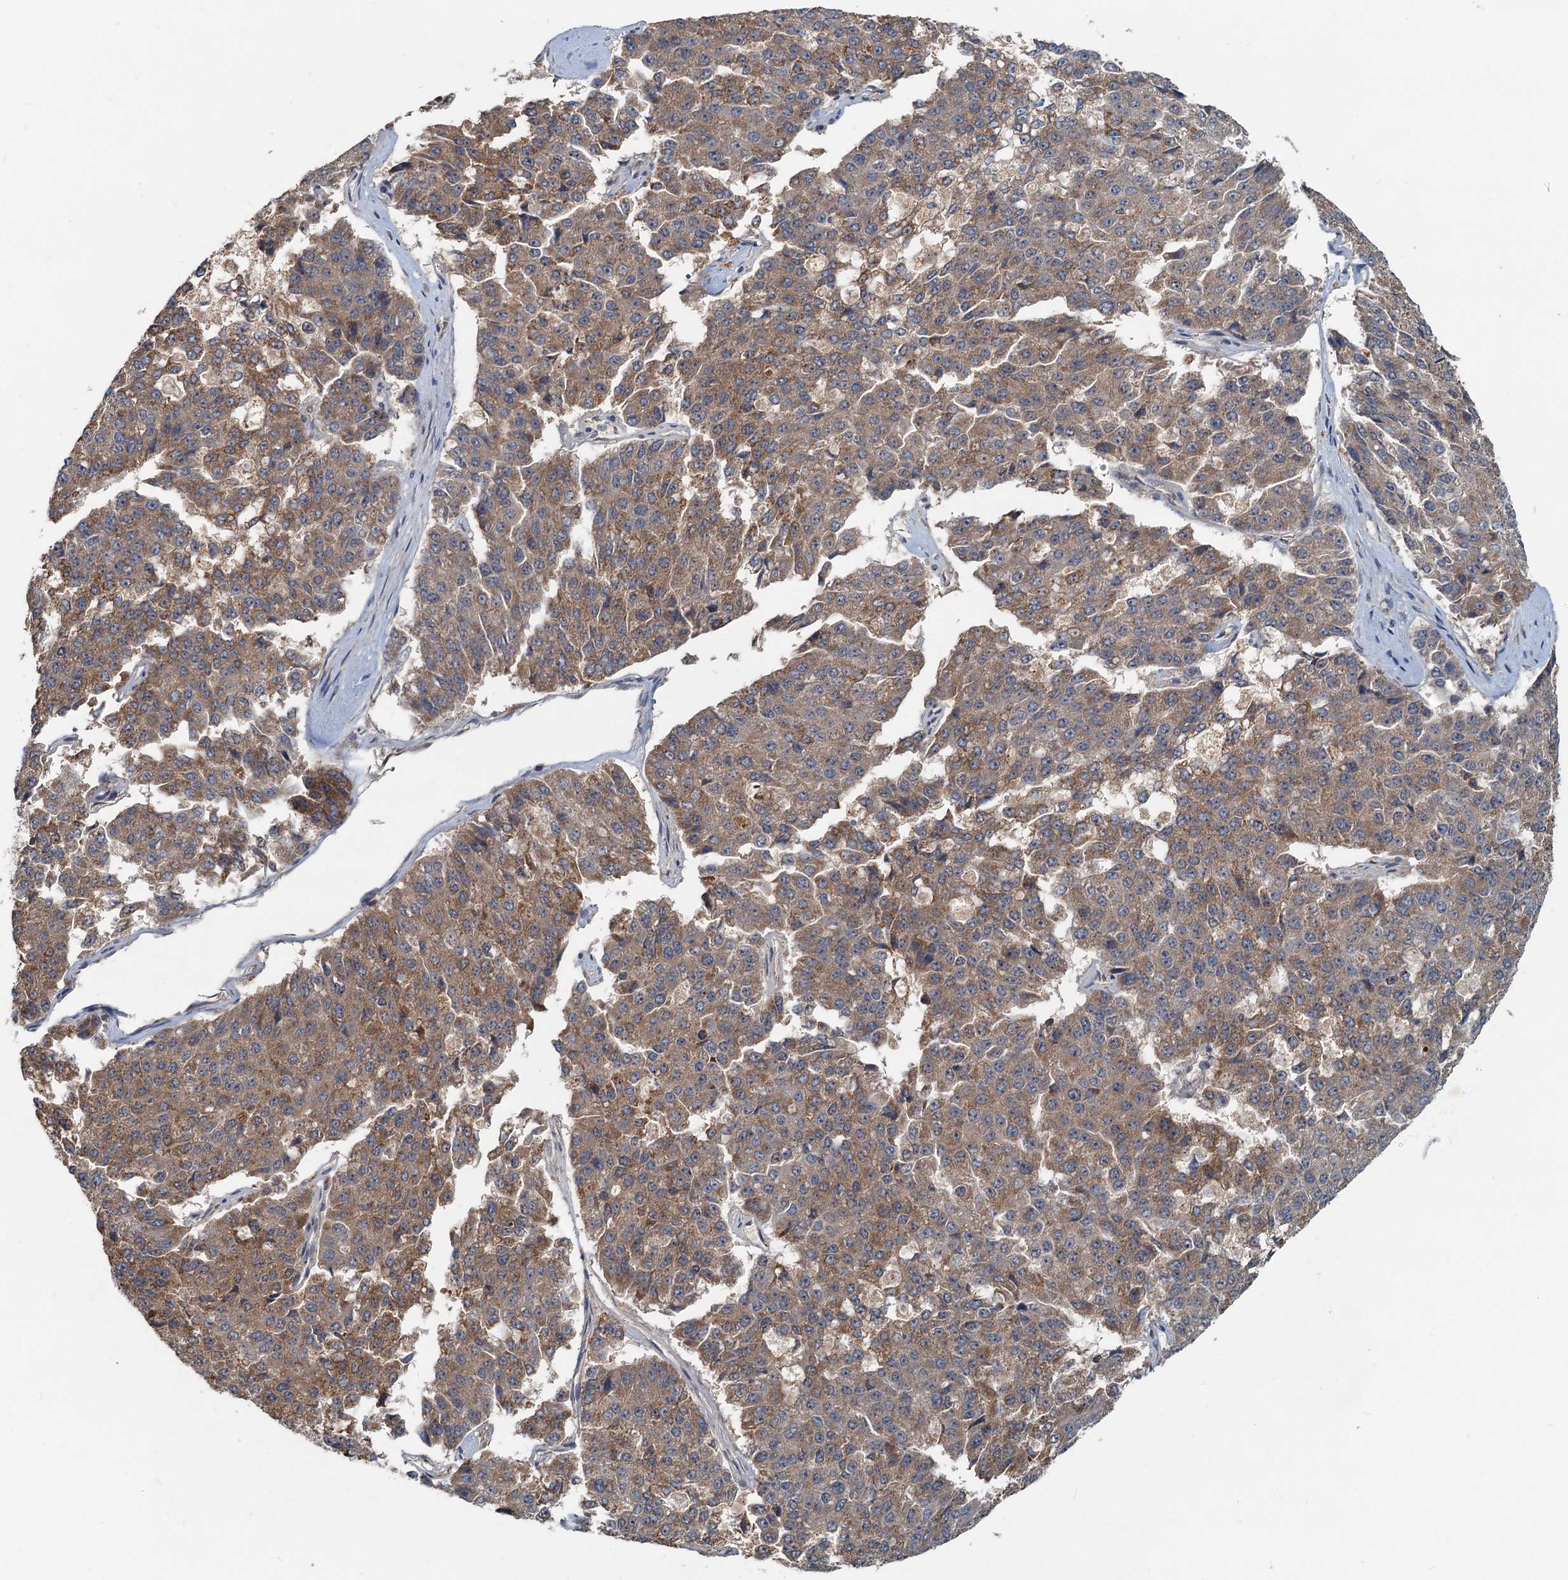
{"staining": {"intensity": "moderate", "quantity": ">75%", "location": "cytoplasmic/membranous"}, "tissue": "pancreatic cancer", "cell_type": "Tumor cells", "image_type": "cancer", "snomed": [{"axis": "morphology", "description": "Adenocarcinoma, NOS"}, {"axis": "topography", "description": "Pancreas"}], "caption": "Tumor cells display medium levels of moderate cytoplasmic/membranous staining in about >75% of cells in pancreatic cancer.", "gene": "CEP68", "patient": {"sex": "male", "age": 50}}